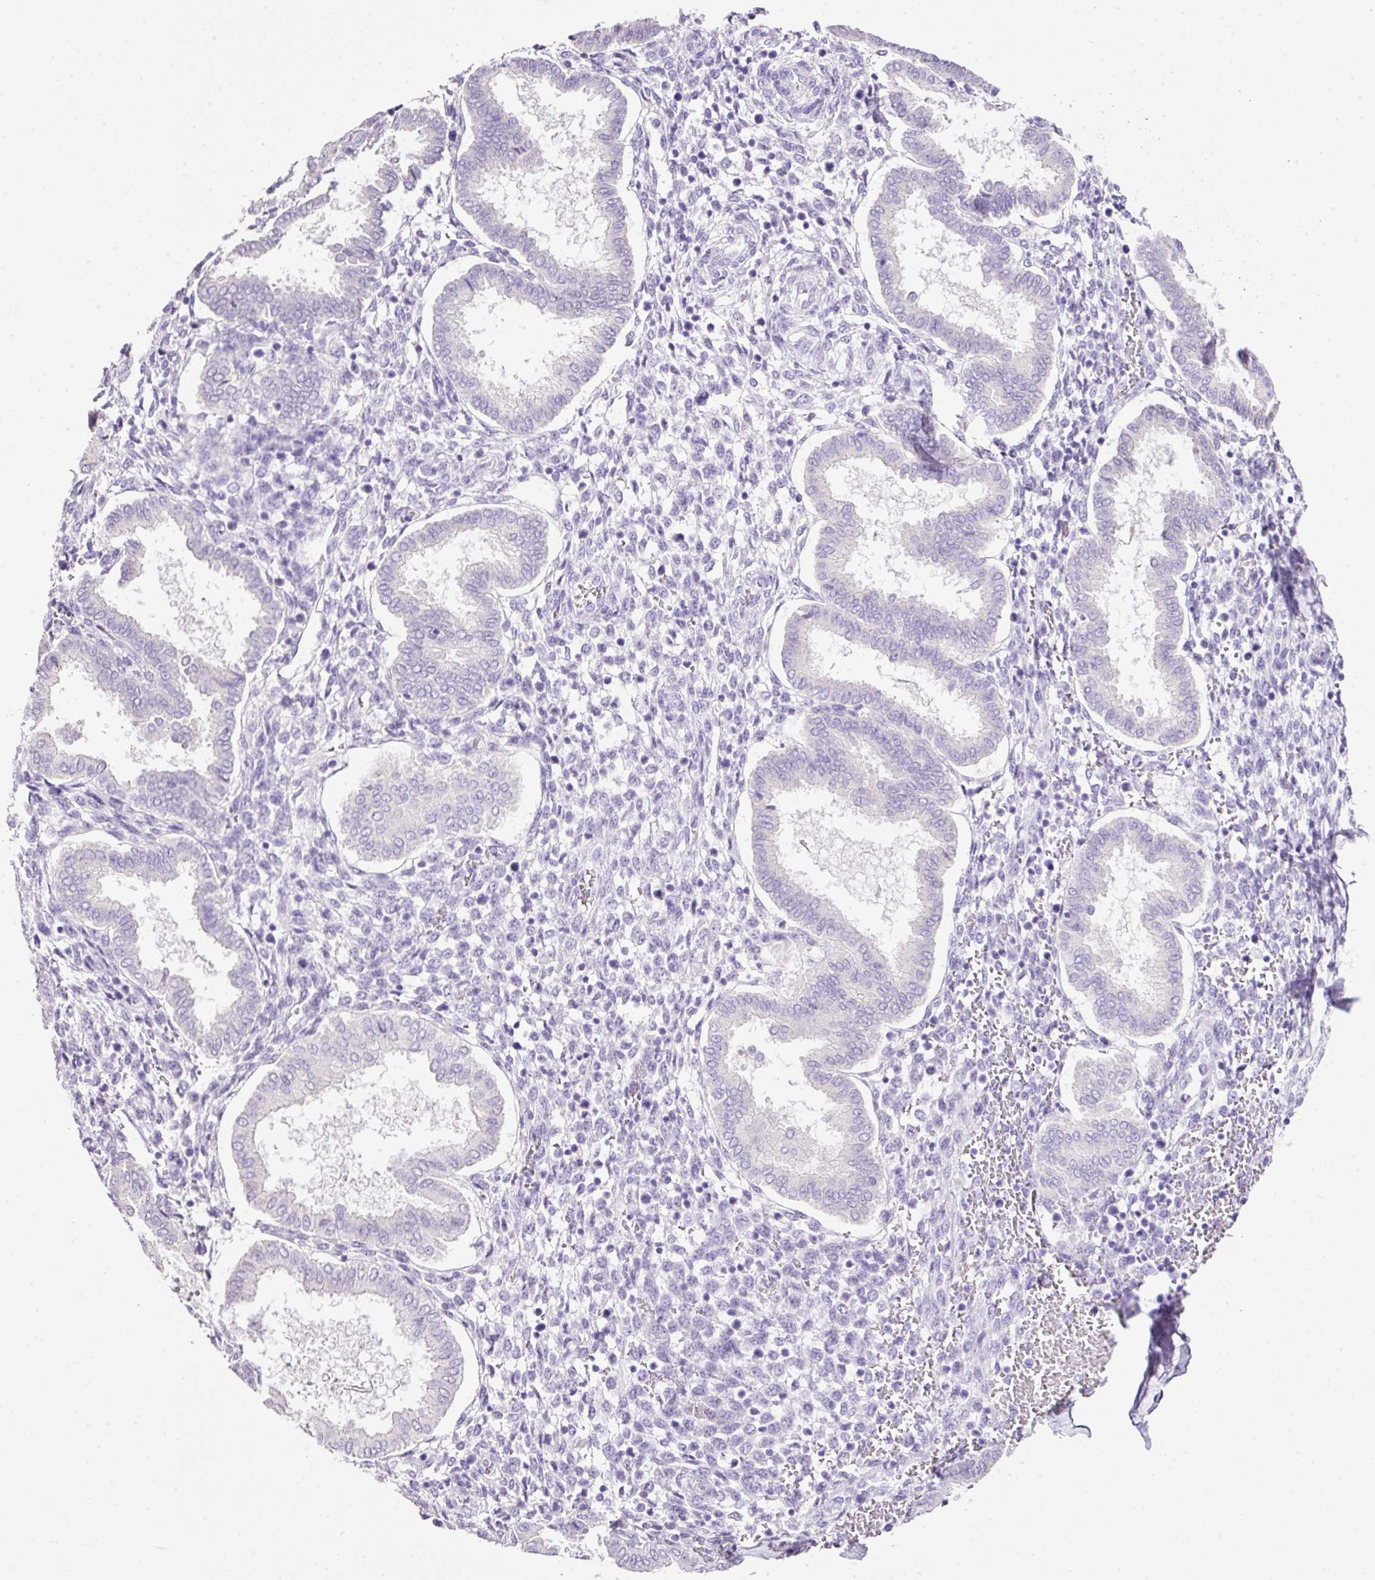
{"staining": {"intensity": "negative", "quantity": "none", "location": "none"}, "tissue": "endometrium", "cell_type": "Cells in endometrial stroma", "image_type": "normal", "snomed": [{"axis": "morphology", "description": "Normal tissue, NOS"}, {"axis": "topography", "description": "Endometrium"}], "caption": "Endometrium was stained to show a protein in brown. There is no significant staining in cells in endometrial stroma. (DAB (3,3'-diaminobenzidine) IHC with hematoxylin counter stain).", "gene": "BSND", "patient": {"sex": "female", "age": 24}}